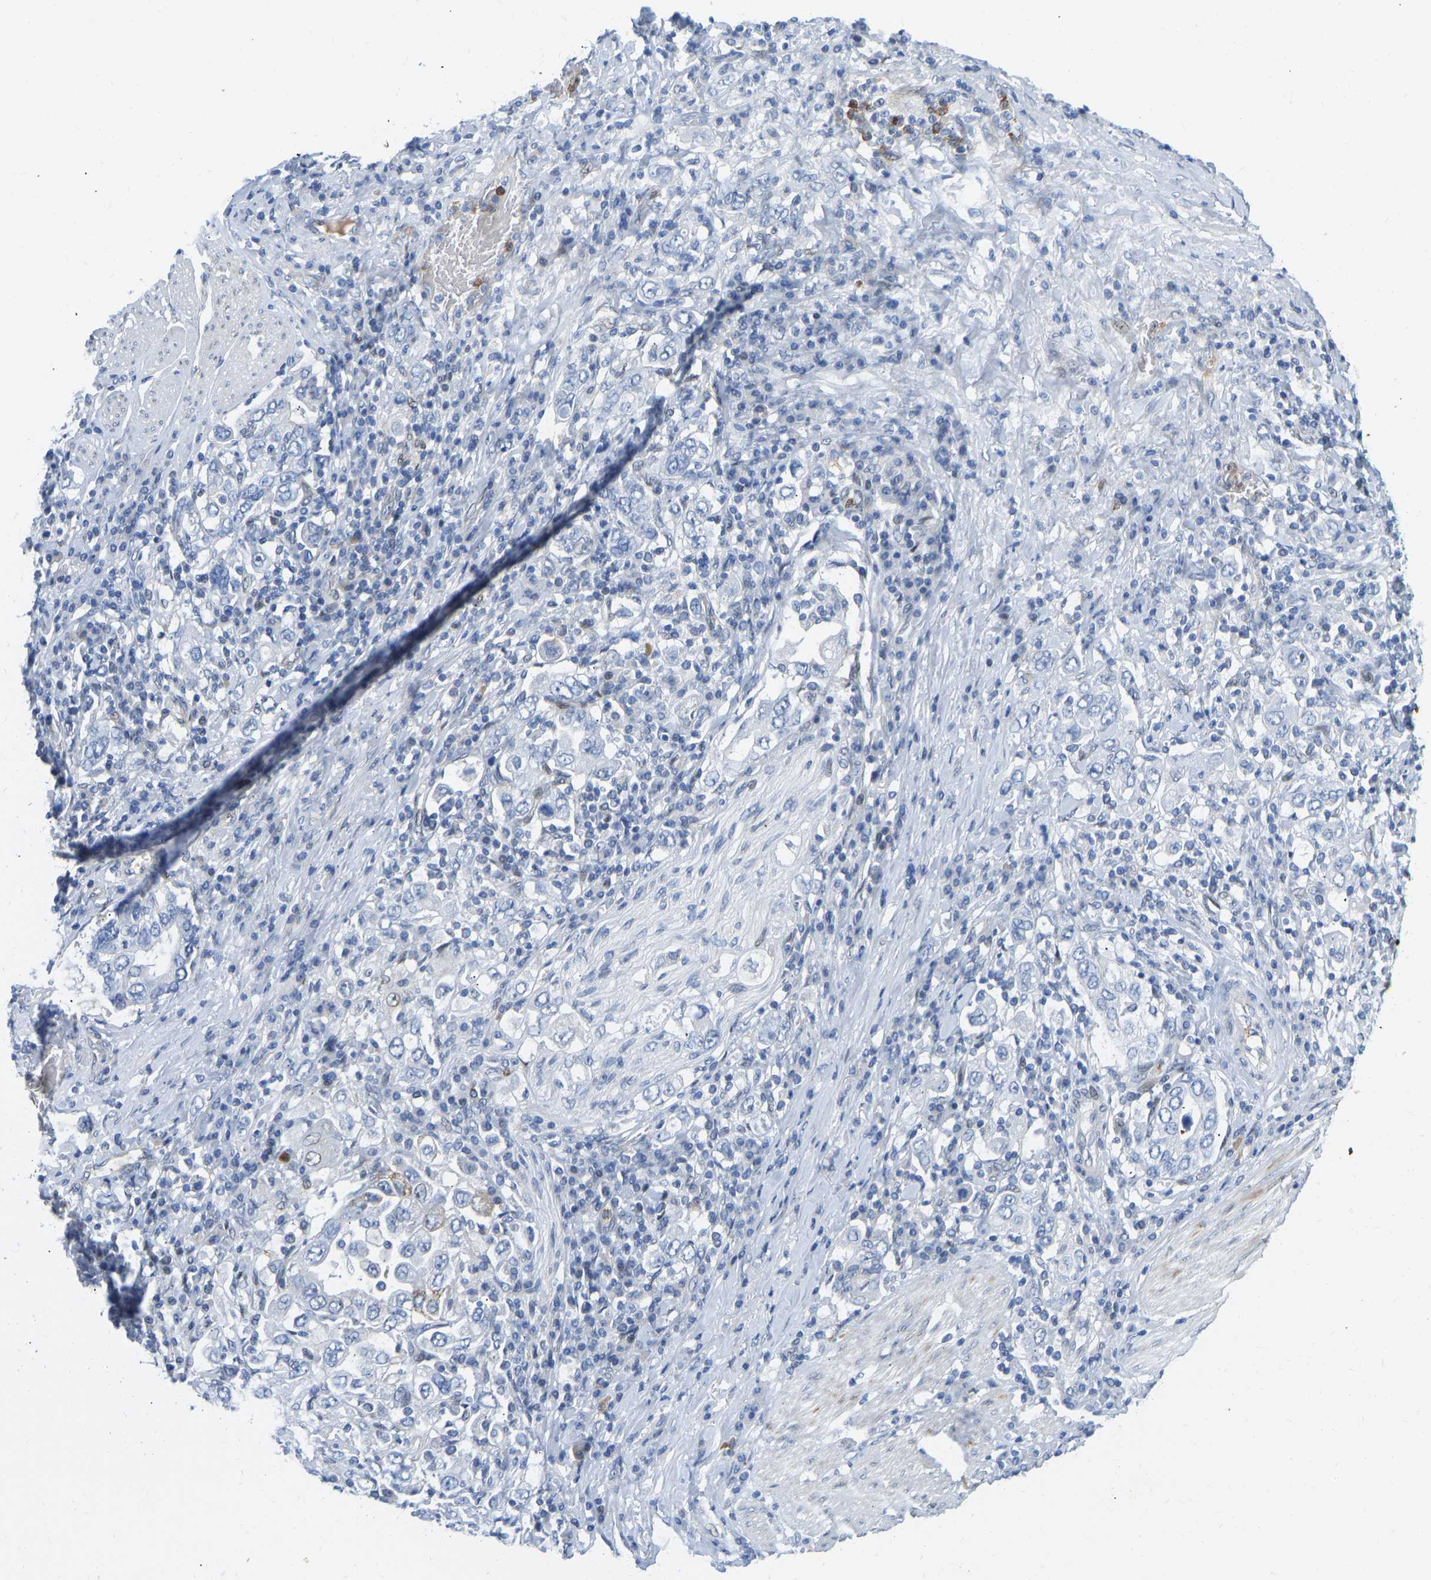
{"staining": {"intensity": "weak", "quantity": "<25%", "location": "cytoplasmic/membranous"}, "tissue": "stomach cancer", "cell_type": "Tumor cells", "image_type": "cancer", "snomed": [{"axis": "morphology", "description": "Adenocarcinoma, NOS"}, {"axis": "topography", "description": "Stomach, upper"}], "caption": "The image shows no staining of tumor cells in stomach adenocarcinoma. (Brightfield microscopy of DAB IHC at high magnification).", "gene": "HDAC5", "patient": {"sex": "male", "age": 62}}